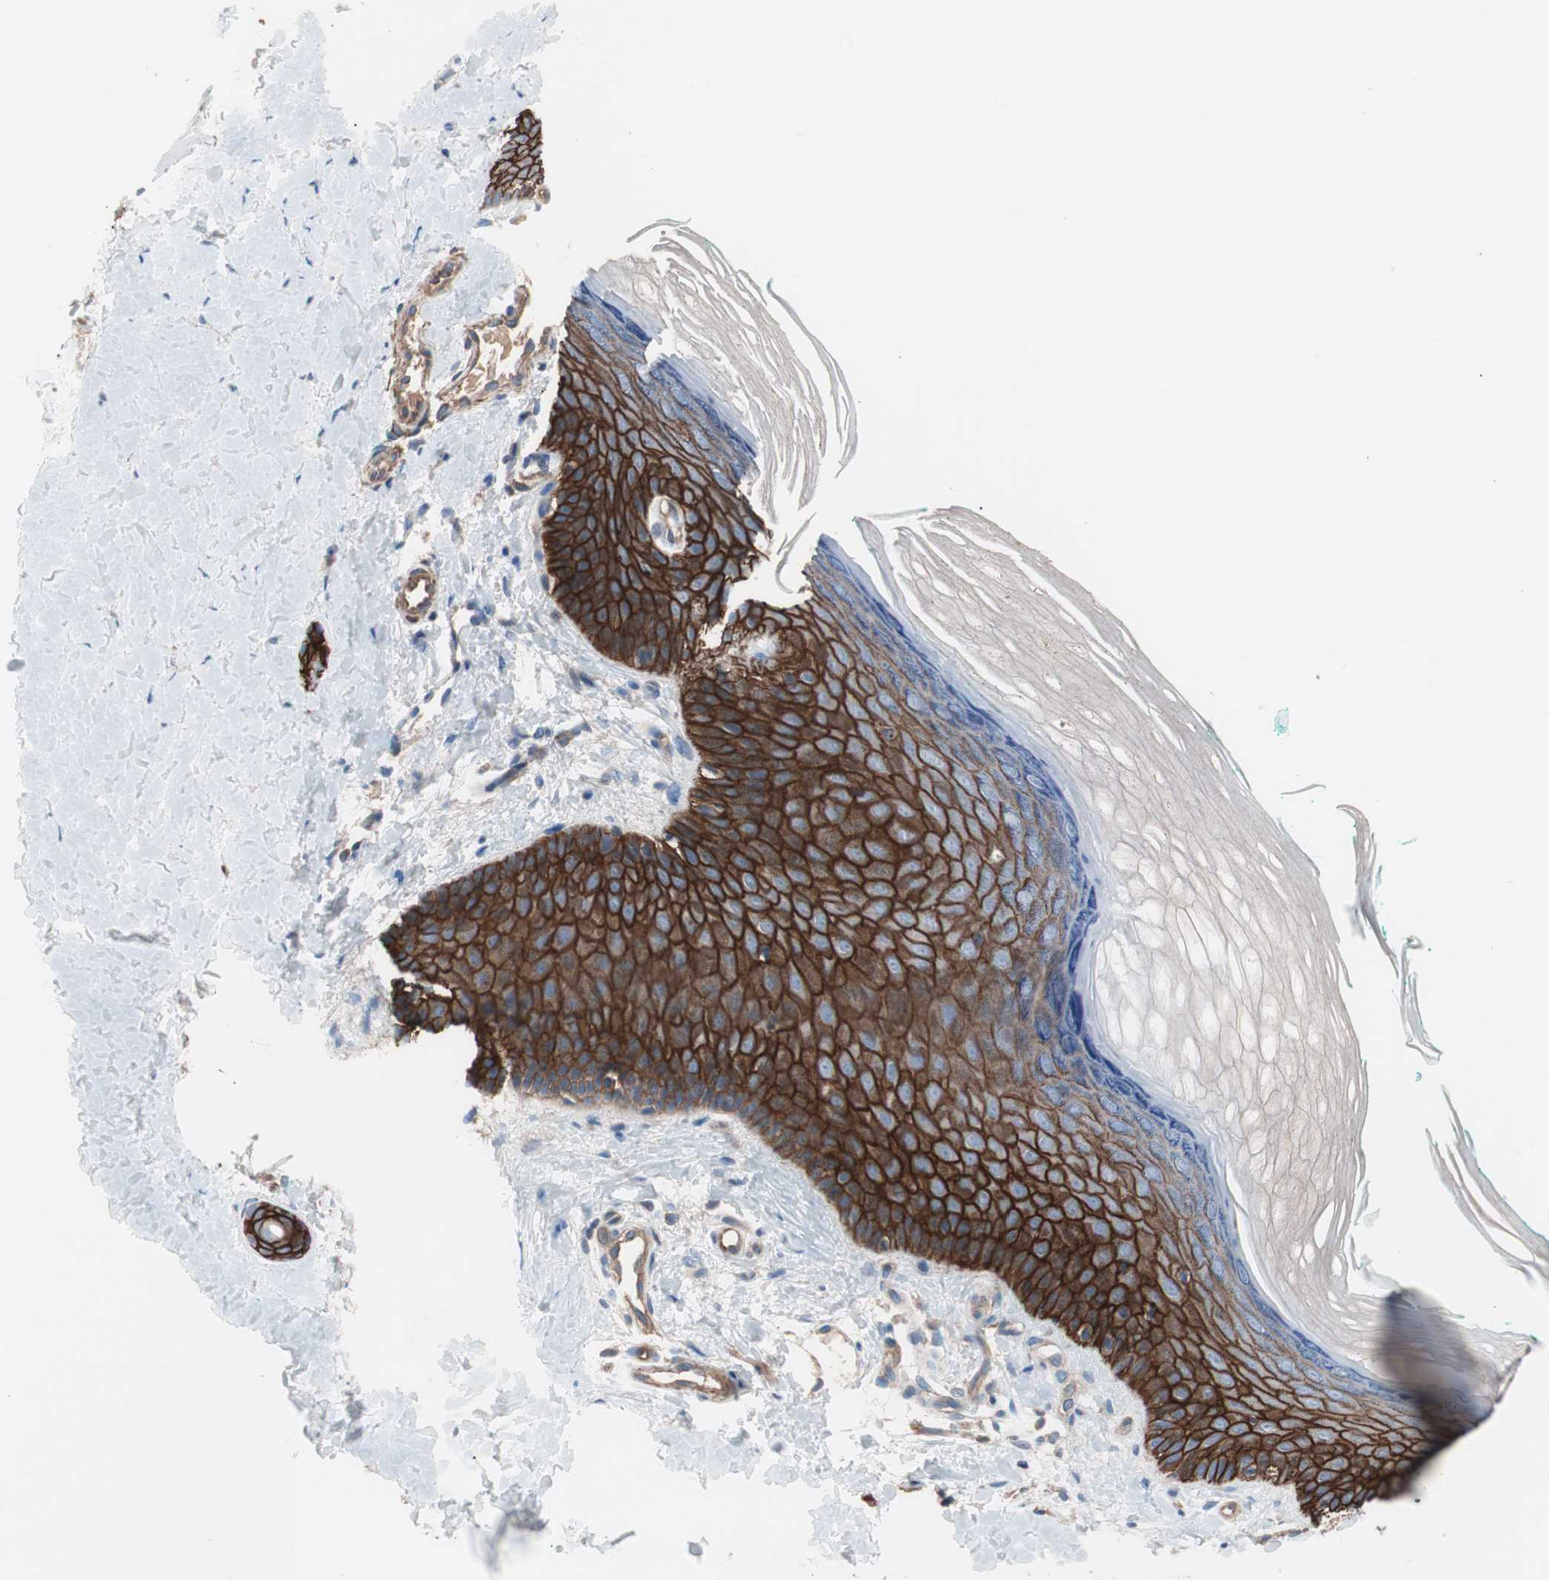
{"staining": {"intensity": "negative", "quantity": "none", "location": "none"}, "tissue": "skin", "cell_type": "Fibroblasts", "image_type": "normal", "snomed": [{"axis": "morphology", "description": "Normal tissue, NOS"}, {"axis": "topography", "description": "Skin"}], "caption": "Skin was stained to show a protein in brown. There is no significant staining in fibroblasts. The staining is performed using DAB brown chromogen with nuclei counter-stained in using hematoxylin.", "gene": "GPR160", "patient": {"sex": "male", "age": 26}}